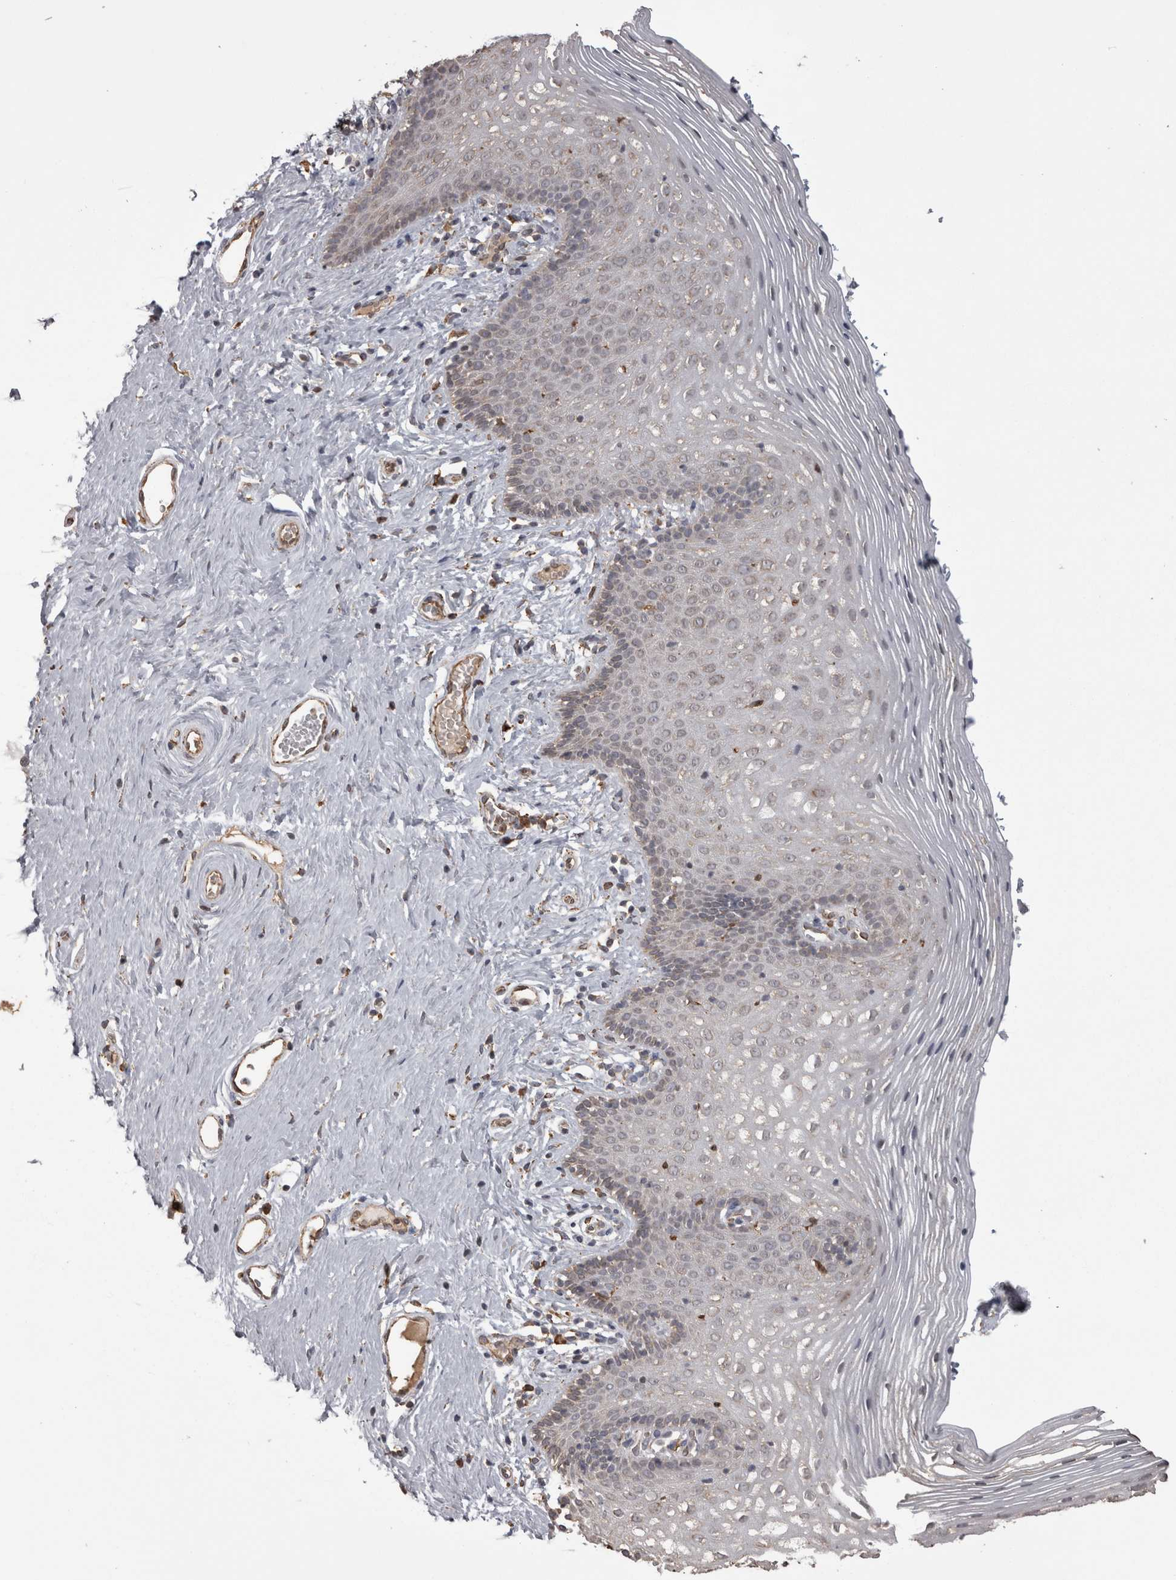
{"staining": {"intensity": "weak", "quantity": "<25%", "location": "cytoplasmic/membranous"}, "tissue": "vagina", "cell_type": "Squamous epithelial cells", "image_type": "normal", "snomed": [{"axis": "morphology", "description": "Normal tissue, NOS"}, {"axis": "topography", "description": "Vagina"}], "caption": "This is an IHC micrograph of unremarkable vagina. There is no expression in squamous epithelial cells.", "gene": "PON2", "patient": {"sex": "female", "age": 32}}